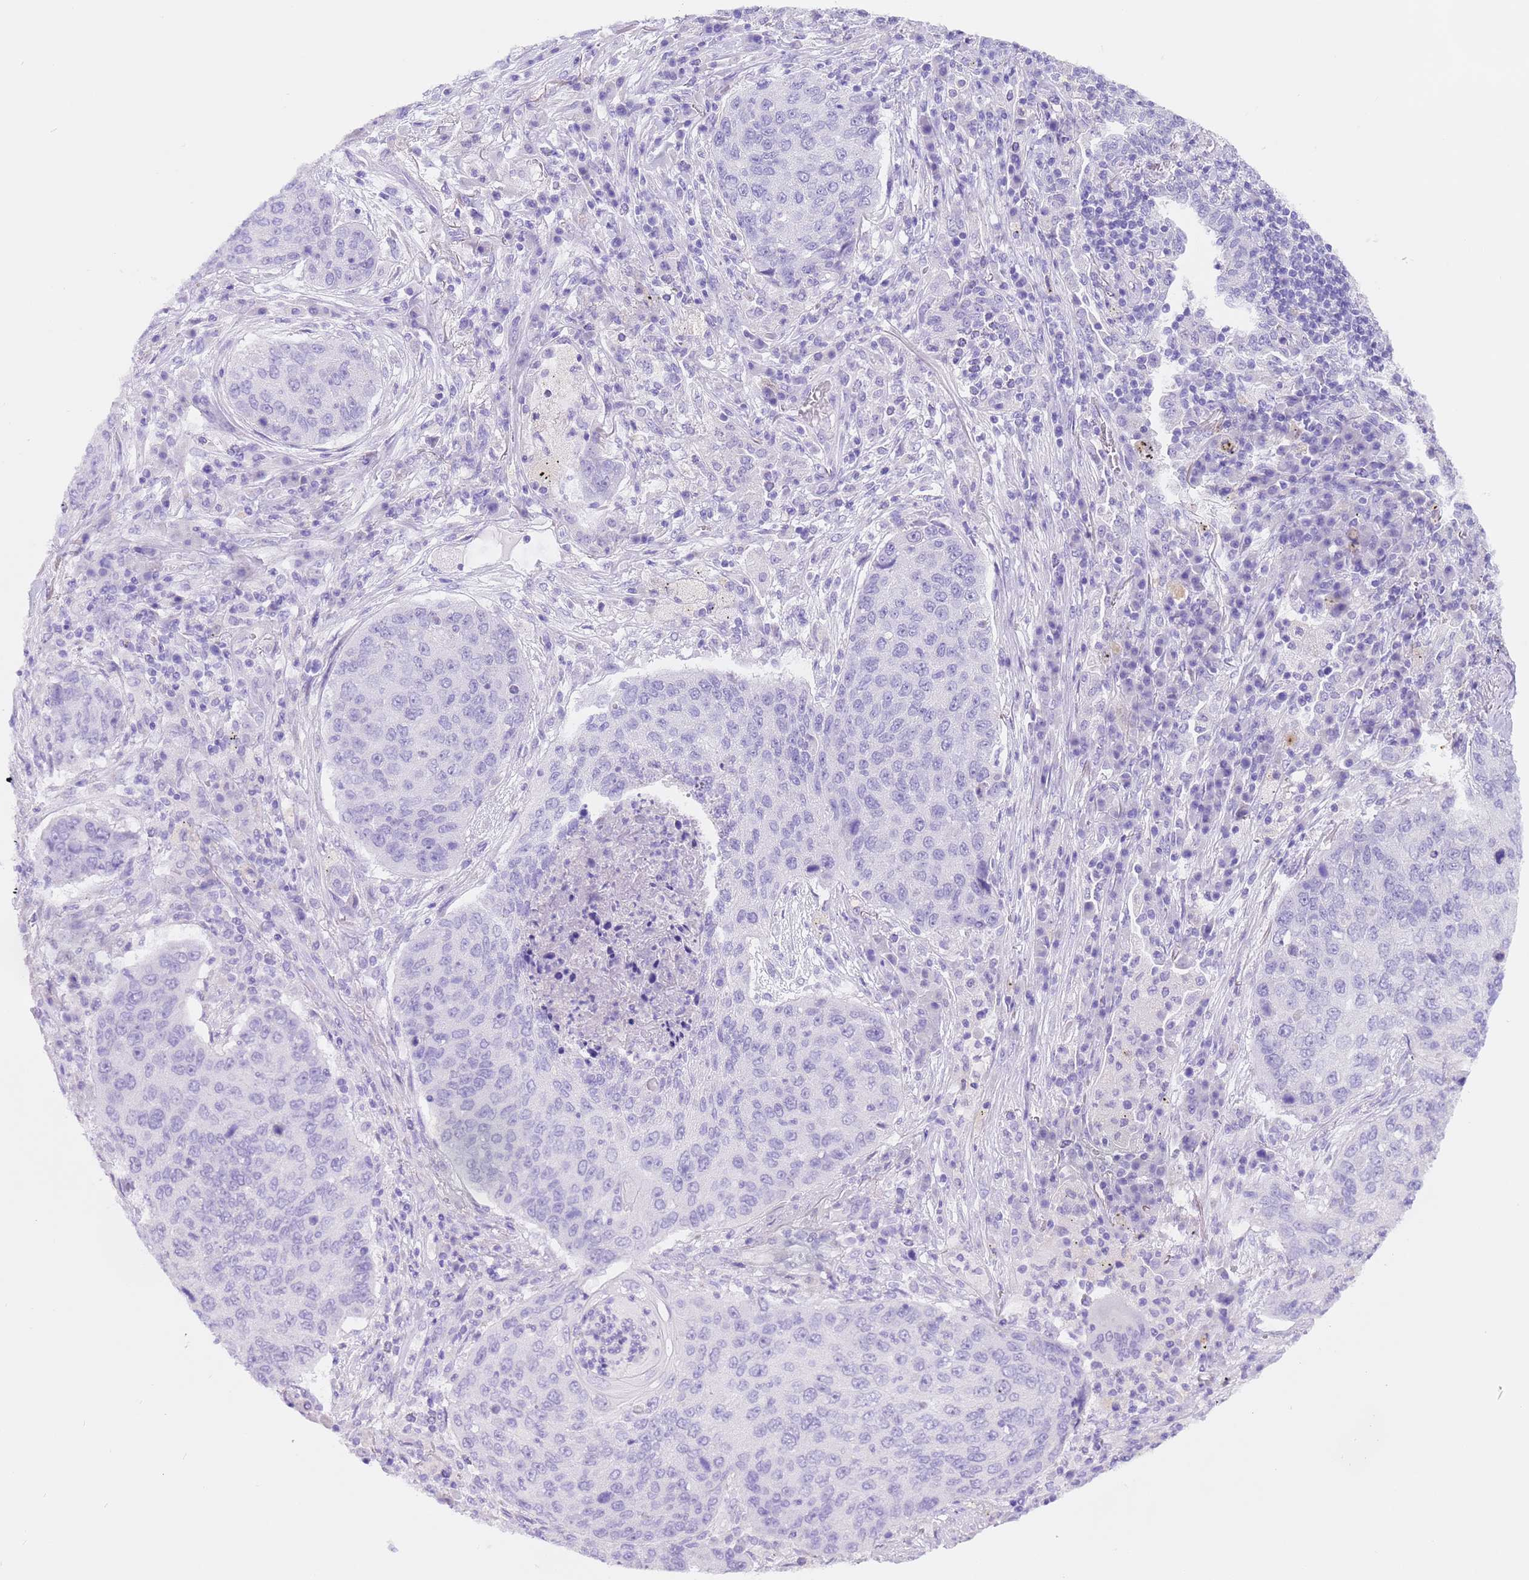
{"staining": {"intensity": "negative", "quantity": "none", "location": "none"}, "tissue": "lung cancer", "cell_type": "Tumor cells", "image_type": "cancer", "snomed": [{"axis": "morphology", "description": "Squamous cell carcinoma, NOS"}, {"axis": "topography", "description": "Lung"}], "caption": "Human lung squamous cell carcinoma stained for a protein using IHC reveals no staining in tumor cells.", "gene": "CPB1", "patient": {"sex": "female", "age": 63}}